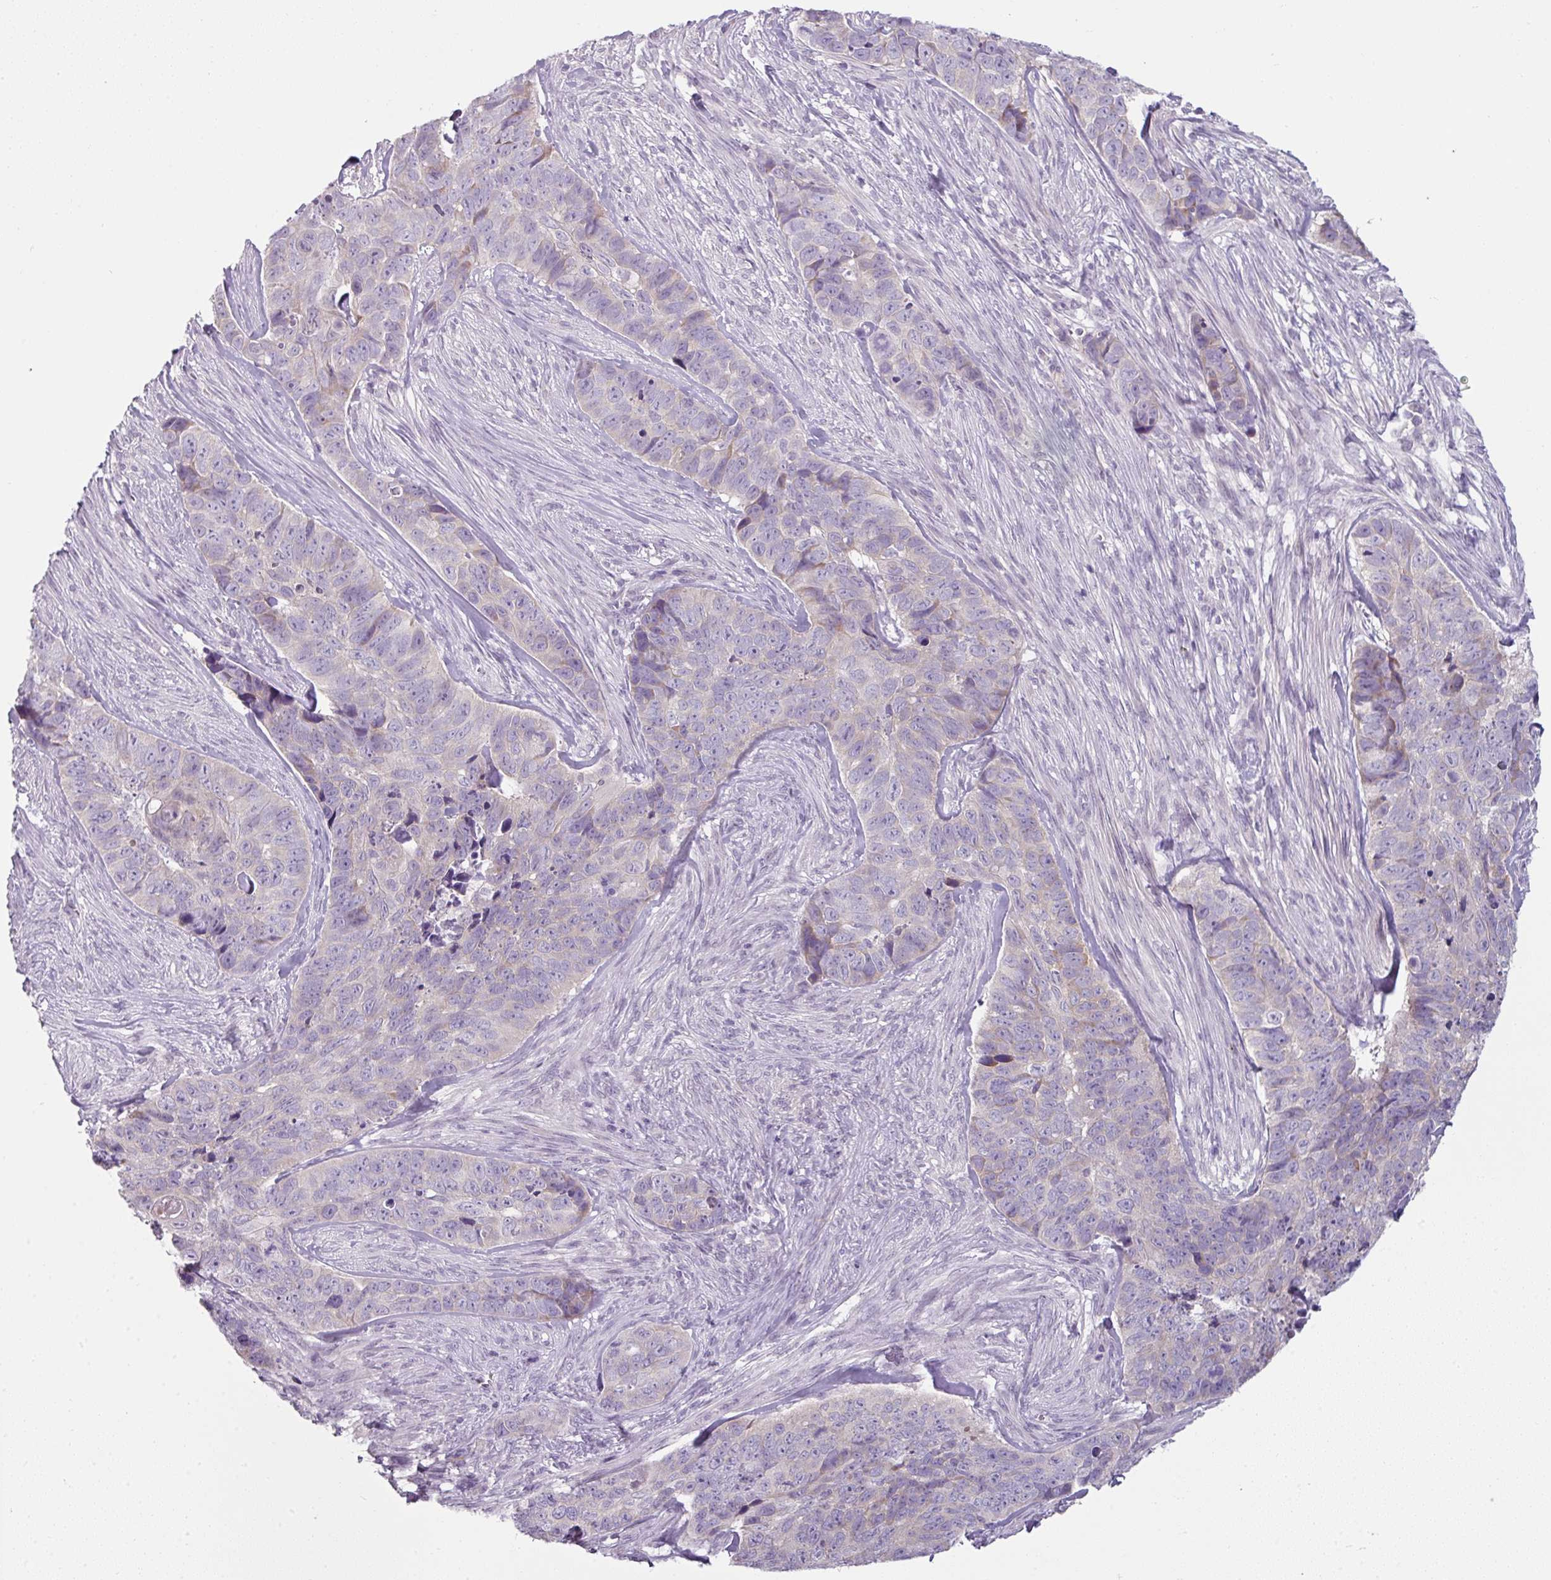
{"staining": {"intensity": "negative", "quantity": "none", "location": "none"}, "tissue": "skin cancer", "cell_type": "Tumor cells", "image_type": "cancer", "snomed": [{"axis": "morphology", "description": "Basal cell carcinoma"}, {"axis": "topography", "description": "Skin"}], "caption": "Protein analysis of skin cancer reveals no significant staining in tumor cells. The staining is performed using DAB brown chromogen with nuclei counter-stained in using hematoxylin.", "gene": "FHAD1", "patient": {"sex": "female", "age": 82}}